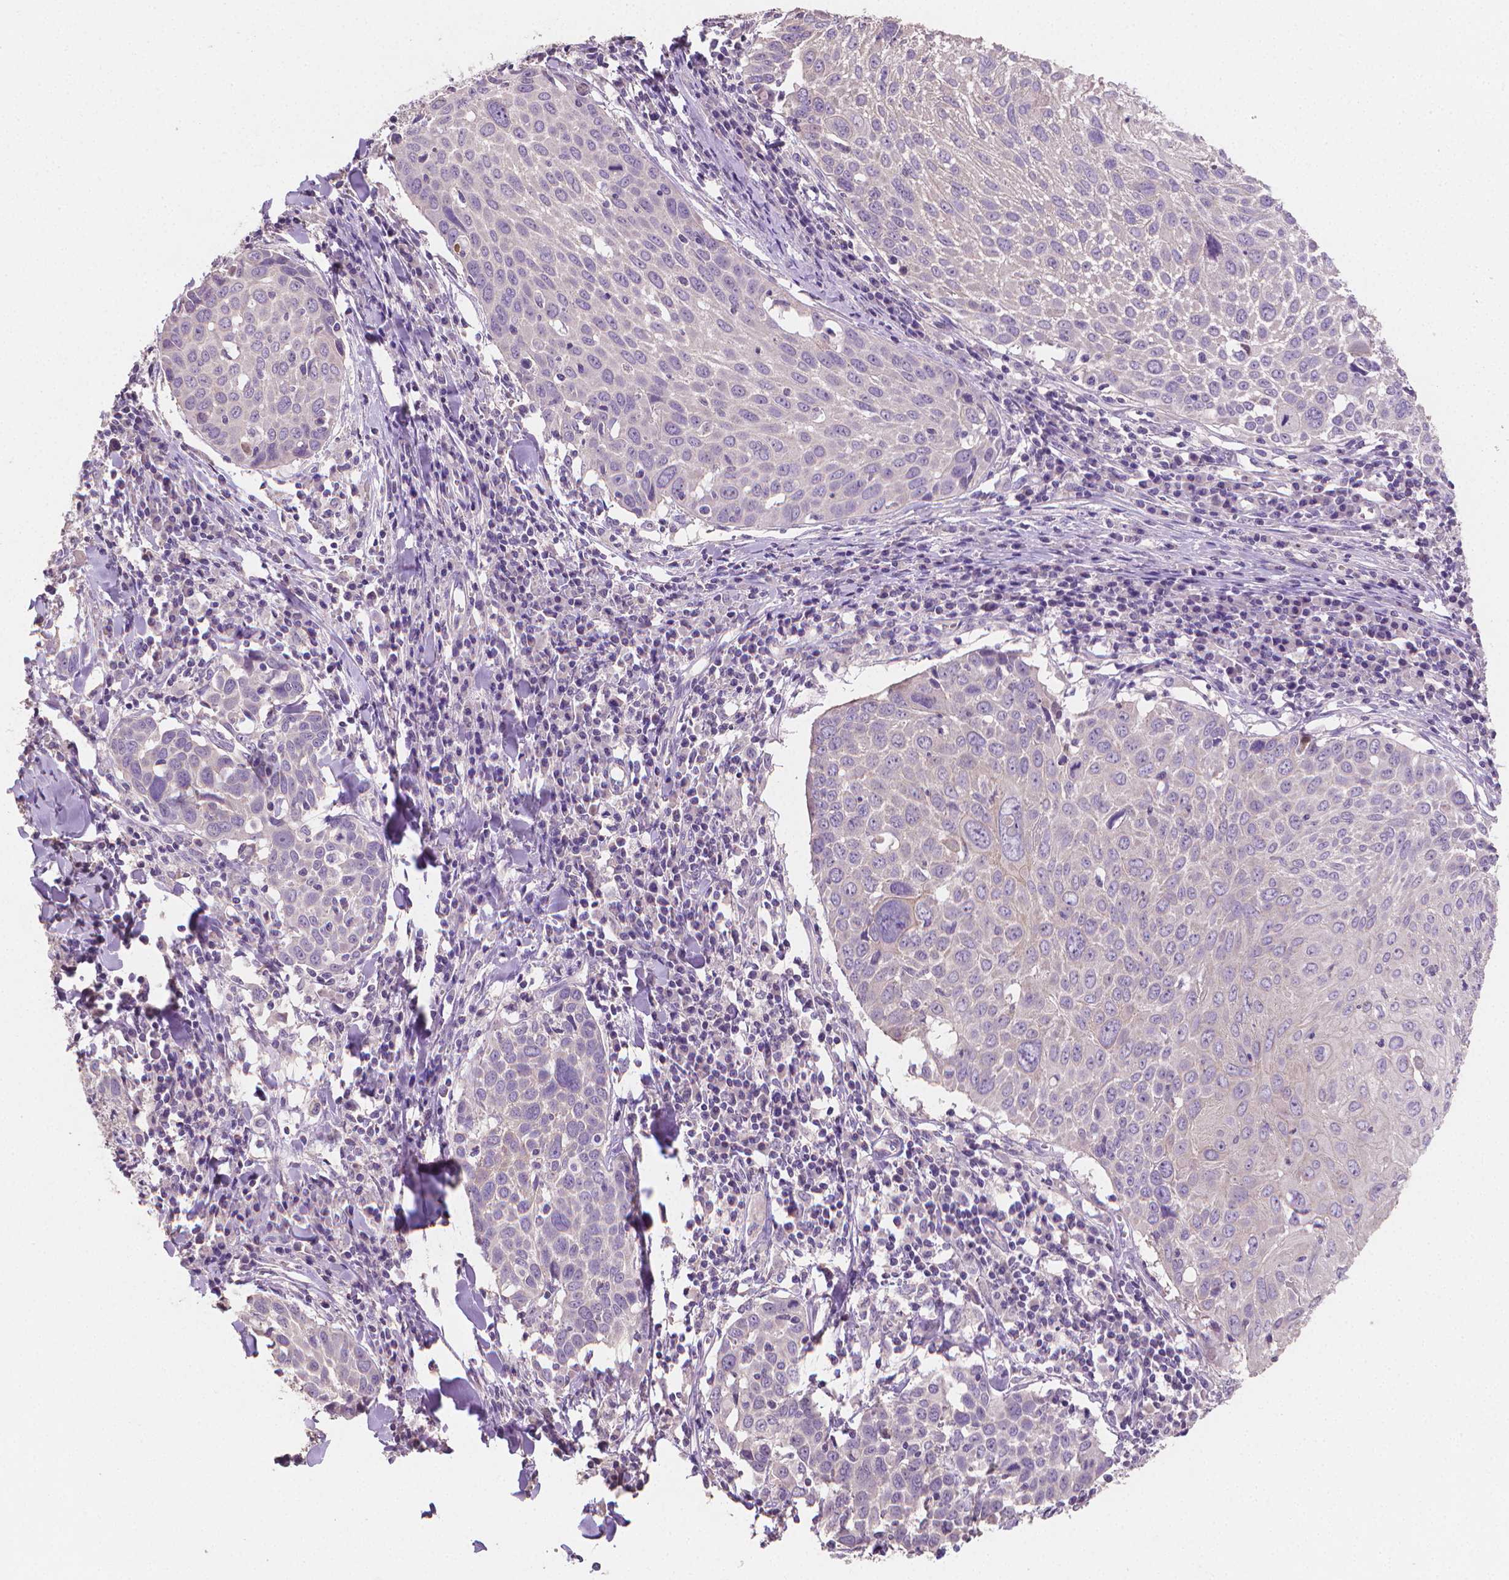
{"staining": {"intensity": "negative", "quantity": "none", "location": "none"}, "tissue": "lung cancer", "cell_type": "Tumor cells", "image_type": "cancer", "snomed": [{"axis": "morphology", "description": "Squamous cell carcinoma, NOS"}, {"axis": "topography", "description": "Lung"}], "caption": "Tumor cells show no significant positivity in lung squamous cell carcinoma. (DAB immunohistochemistry, high magnification).", "gene": "CATIP", "patient": {"sex": "male", "age": 57}}